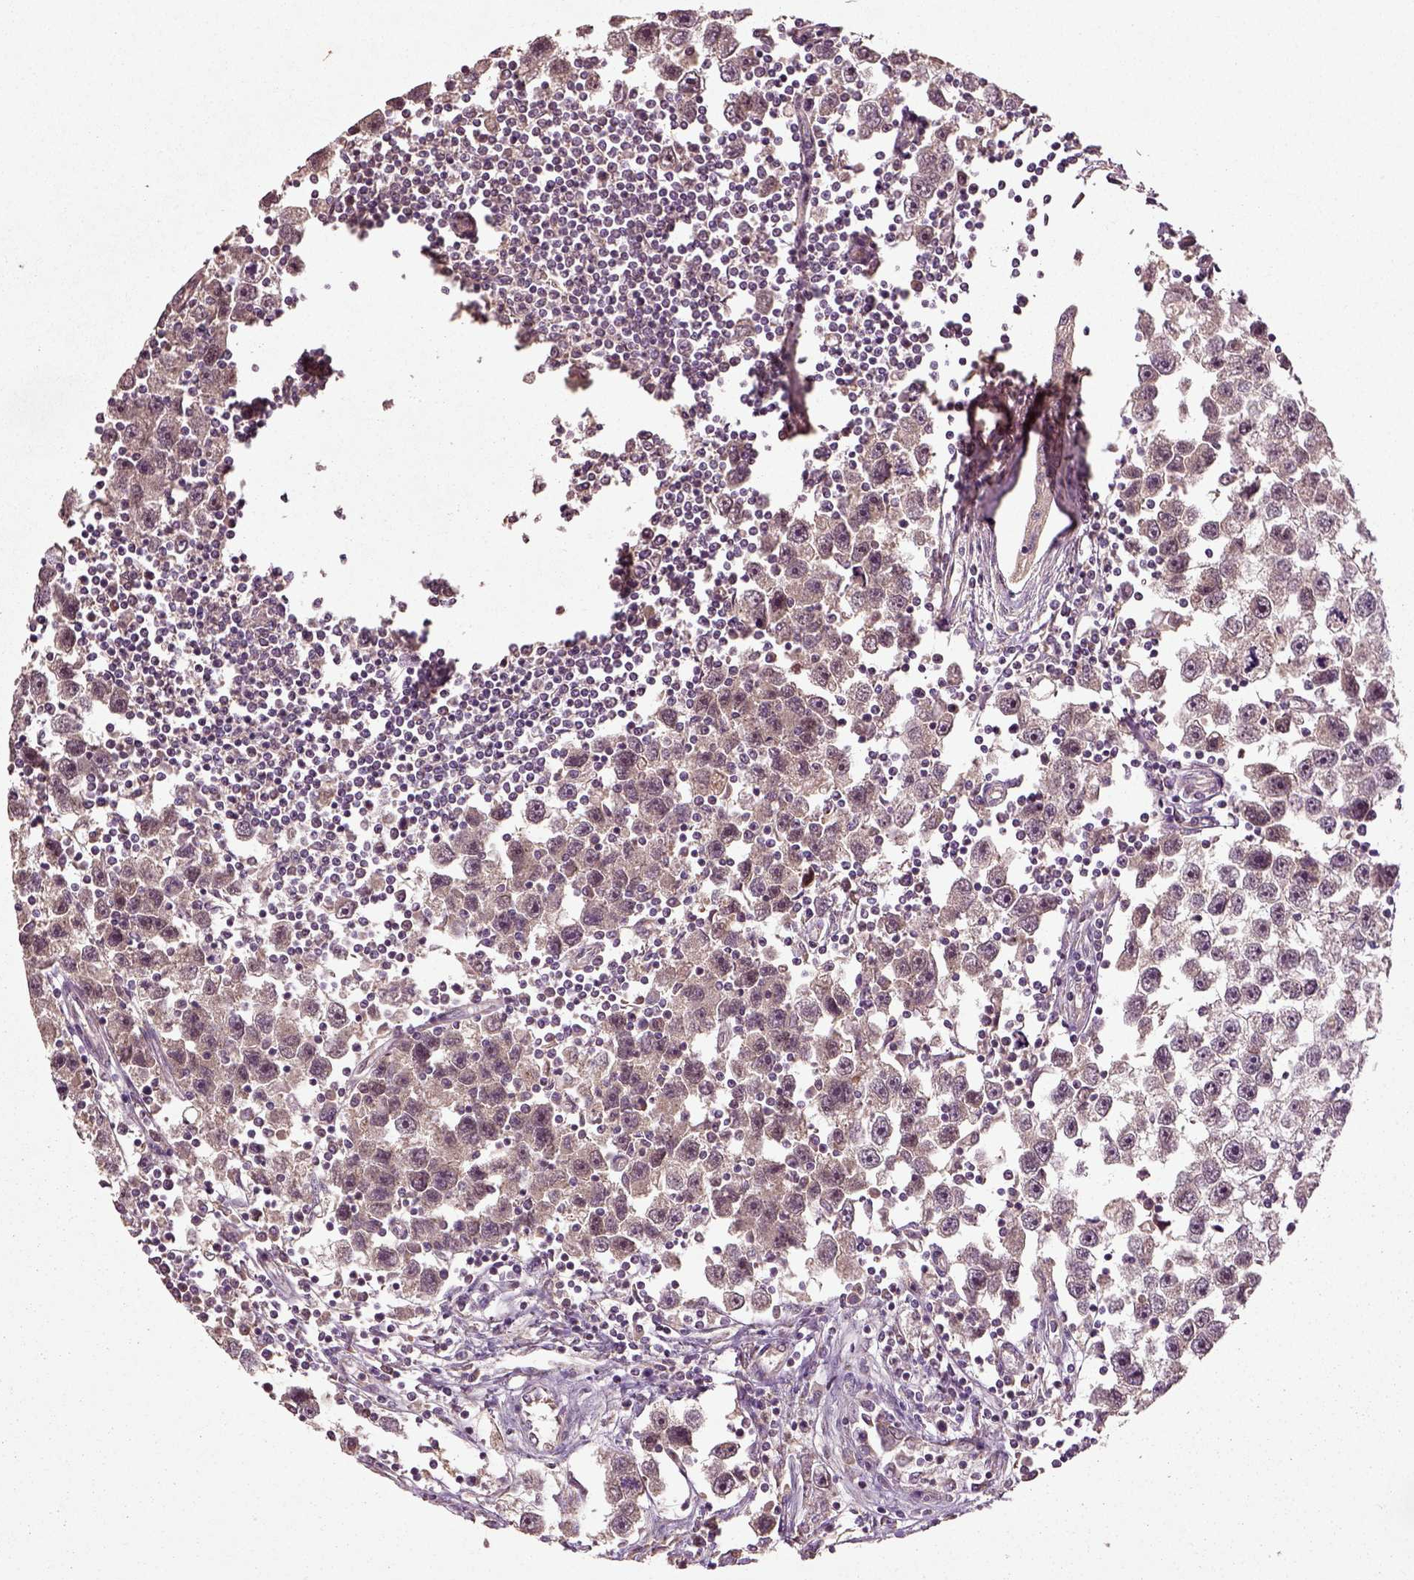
{"staining": {"intensity": "negative", "quantity": "none", "location": "none"}, "tissue": "testis cancer", "cell_type": "Tumor cells", "image_type": "cancer", "snomed": [{"axis": "morphology", "description": "Seminoma, NOS"}, {"axis": "topography", "description": "Testis"}], "caption": "Immunohistochemistry of seminoma (testis) shows no staining in tumor cells.", "gene": "ERV3-1", "patient": {"sex": "male", "age": 30}}